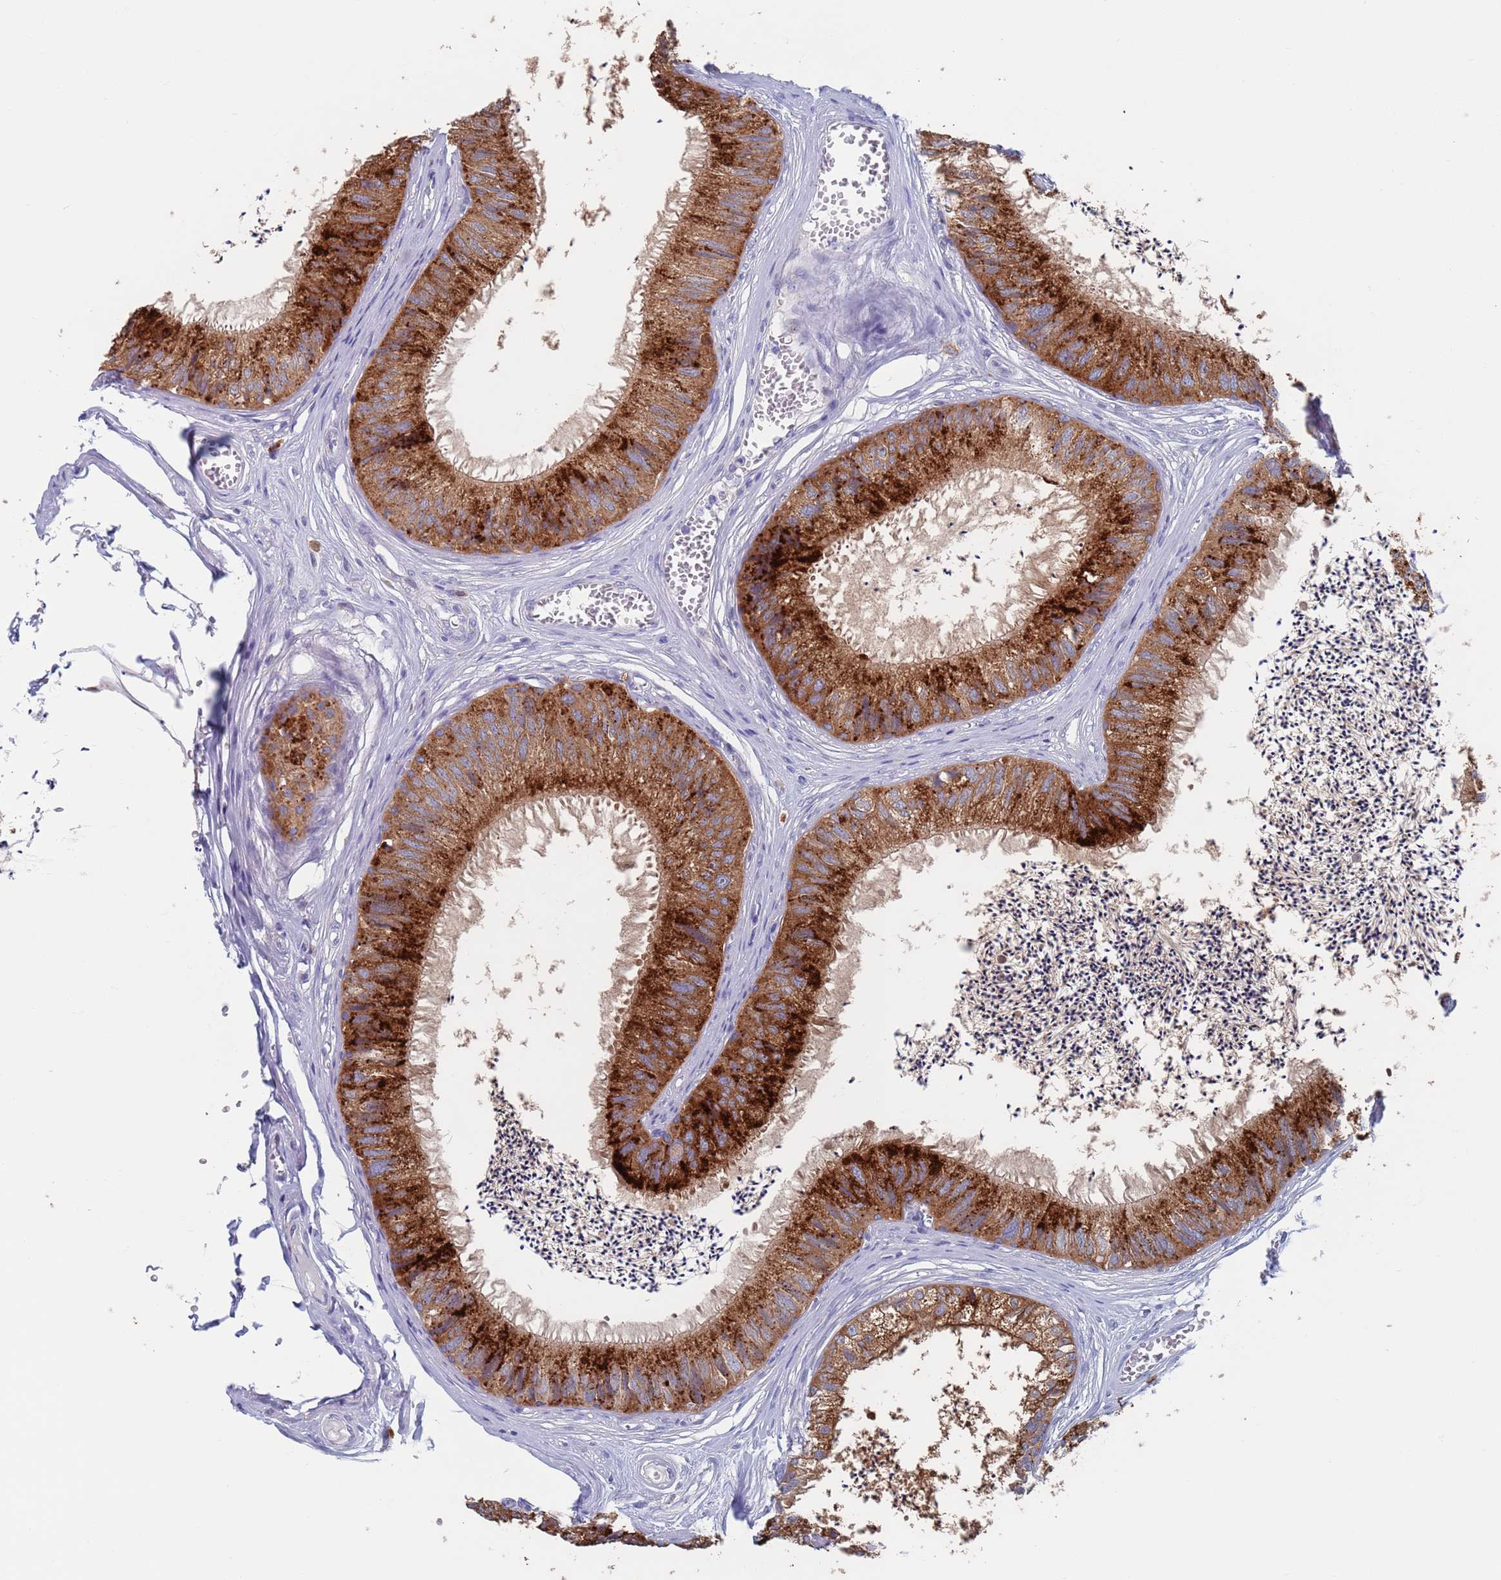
{"staining": {"intensity": "strong", "quantity": "25%-75%", "location": "cytoplasmic/membranous"}, "tissue": "epididymis", "cell_type": "Glandular cells", "image_type": "normal", "snomed": [{"axis": "morphology", "description": "Normal tissue, NOS"}, {"axis": "topography", "description": "Epididymis"}], "caption": "Immunohistochemistry (IHC) of benign epididymis shows high levels of strong cytoplasmic/membranous positivity in approximately 25%-75% of glandular cells.", "gene": "FUCA1", "patient": {"sex": "male", "age": 79}}